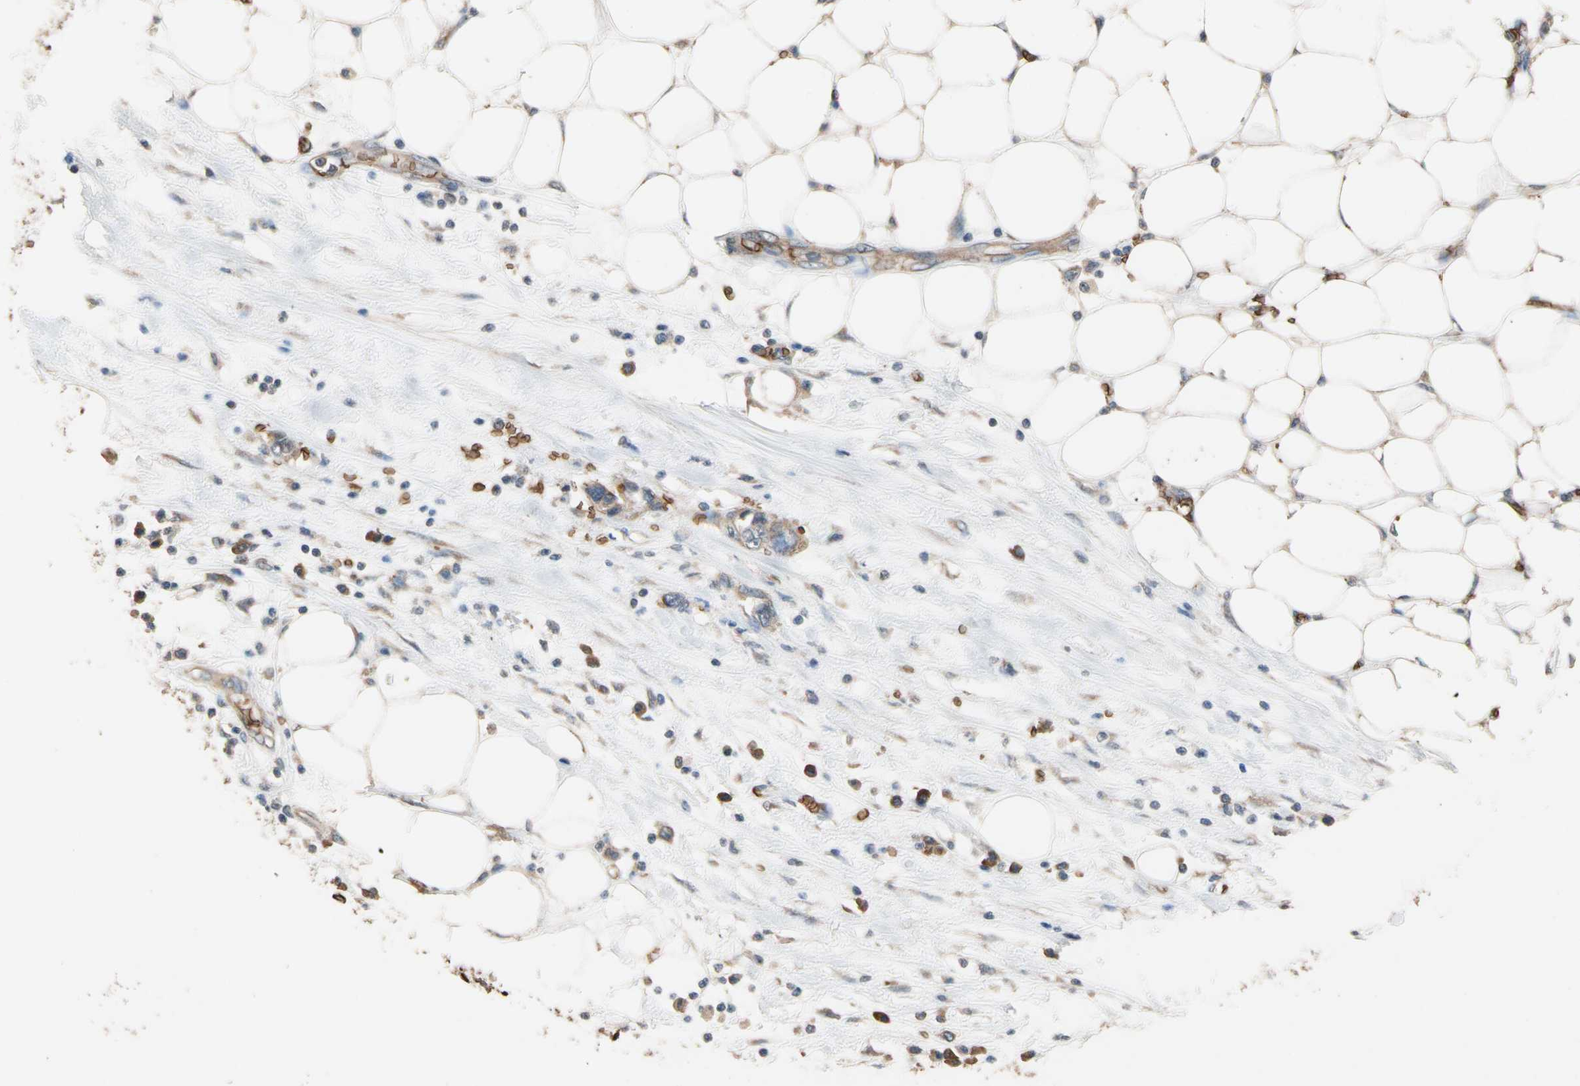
{"staining": {"intensity": "moderate", "quantity": ">75%", "location": "cytoplasmic/membranous"}, "tissue": "pancreatic cancer", "cell_type": "Tumor cells", "image_type": "cancer", "snomed": [{"axis": "morphology", "description": "Adenocarcinoma, NOS"}, {"axis": "topography", "description": "Pancreas"}], "caption": "Immunohistochemistry (IHC) staining of adenocarcinoma (pancreatic), which exhibits medium levels of moderate cytoplasmic/membranous expression in approximately >75% of tumor cells indicating moderate cytoplasmic/membranous protein expression. The staining was performed using DAB (3,3'-diaminobenzidine) (brown) for protein detection and nuclei were counterstained in hematoxylin (blue).", "gene": "RIOK2", "patient": {"sex": "female", "age": 57}}